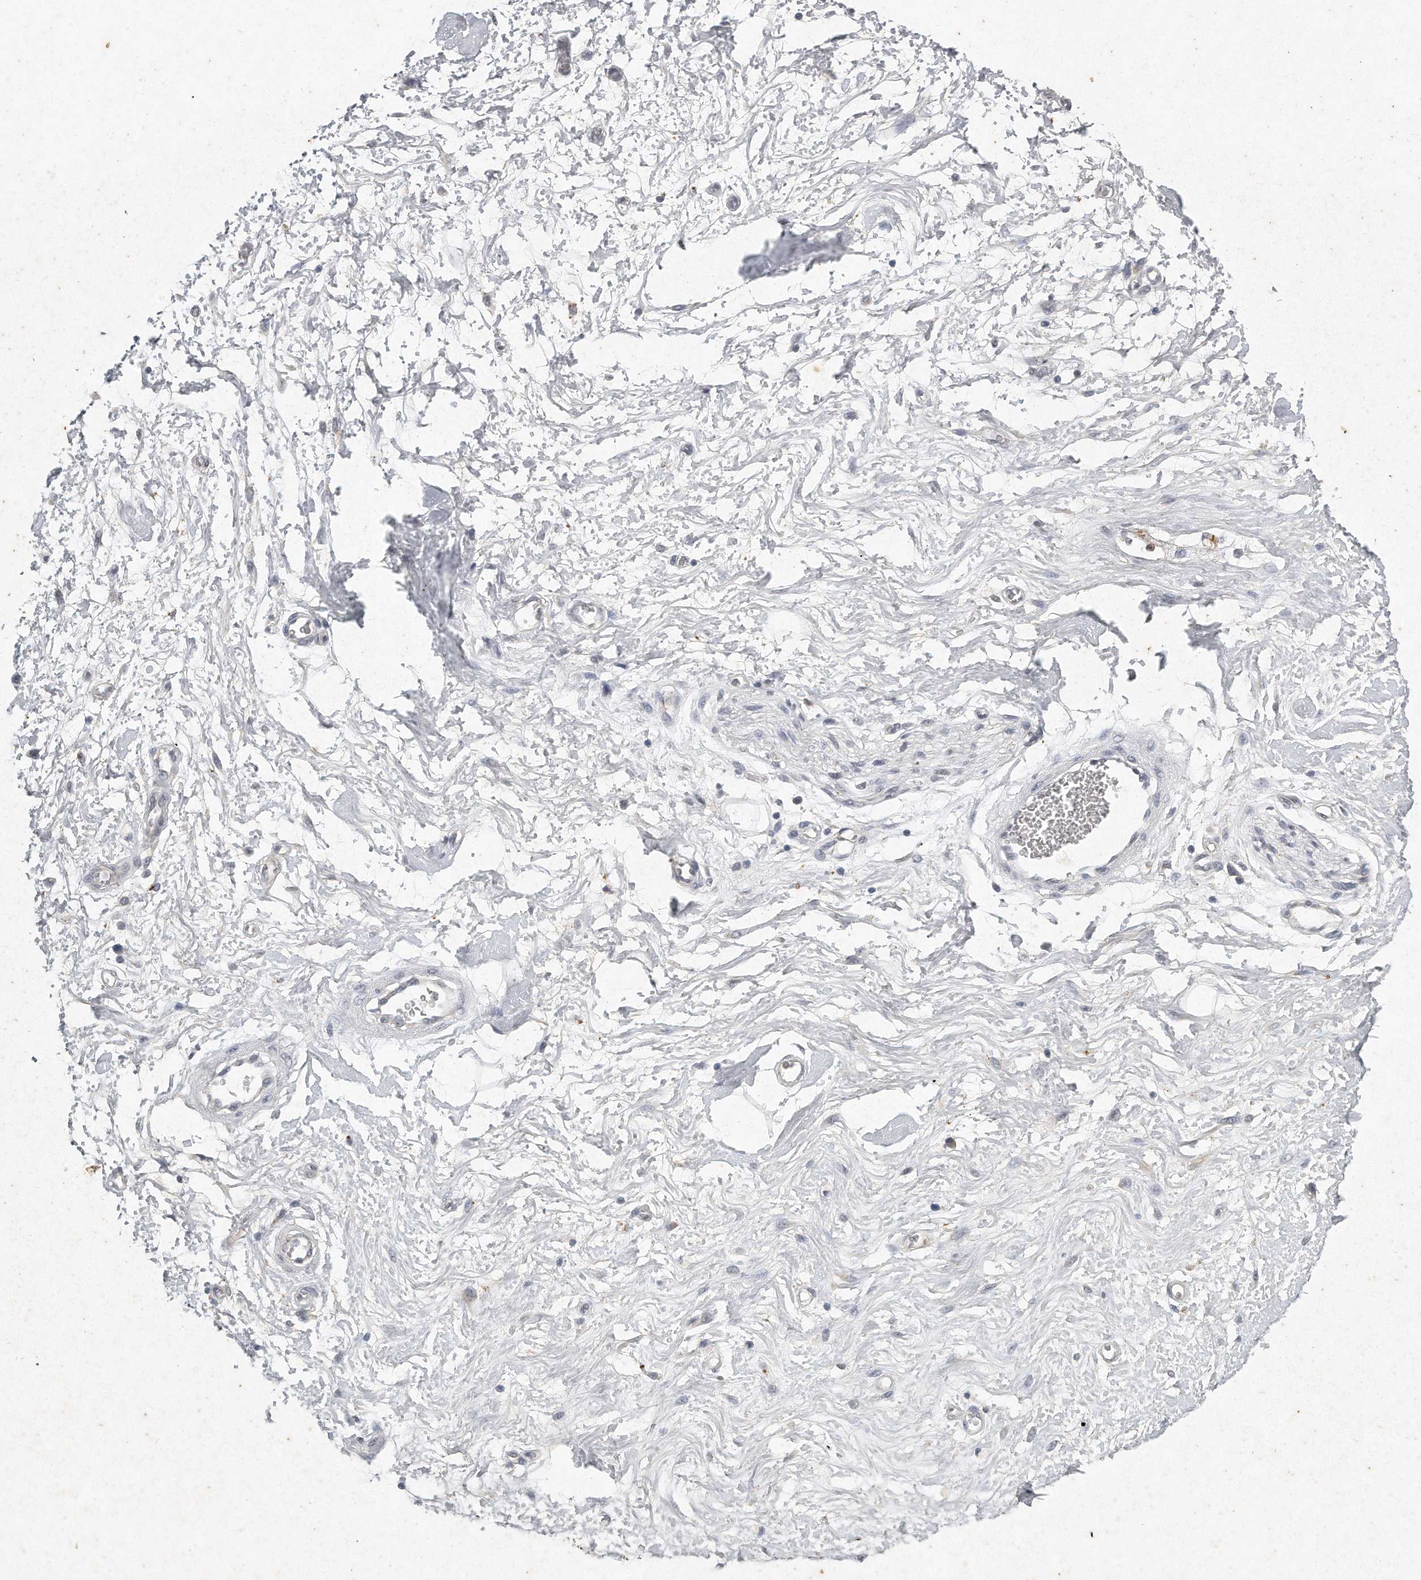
{"staining": {"intensity": "negative", "quantity": "none", "location": "none"}, "tissue": "soft tissue", "cell_type": "Fibroblasts", "image_type": "normal", "snomed": [{"axis": "morphology", "description": "Normal tissue, NOS"}, {"axis": "morphology", "description": "Adenocarcinoma, NOS"}, {"axis": "topography", "description": "Pancreas"}, {"axis": "topography", "description": "Peripheral nerve tissue"}], "caption": "A high-resolution micrograph shows IHC staining of benign soft tissue, which shows no significant expression in fibroblasts. (DAB (3,3'-diaminobenzidine) IHC, high magnification).", "gene": "CAMK1", "patient": {"sex": "male", "age": 59}}